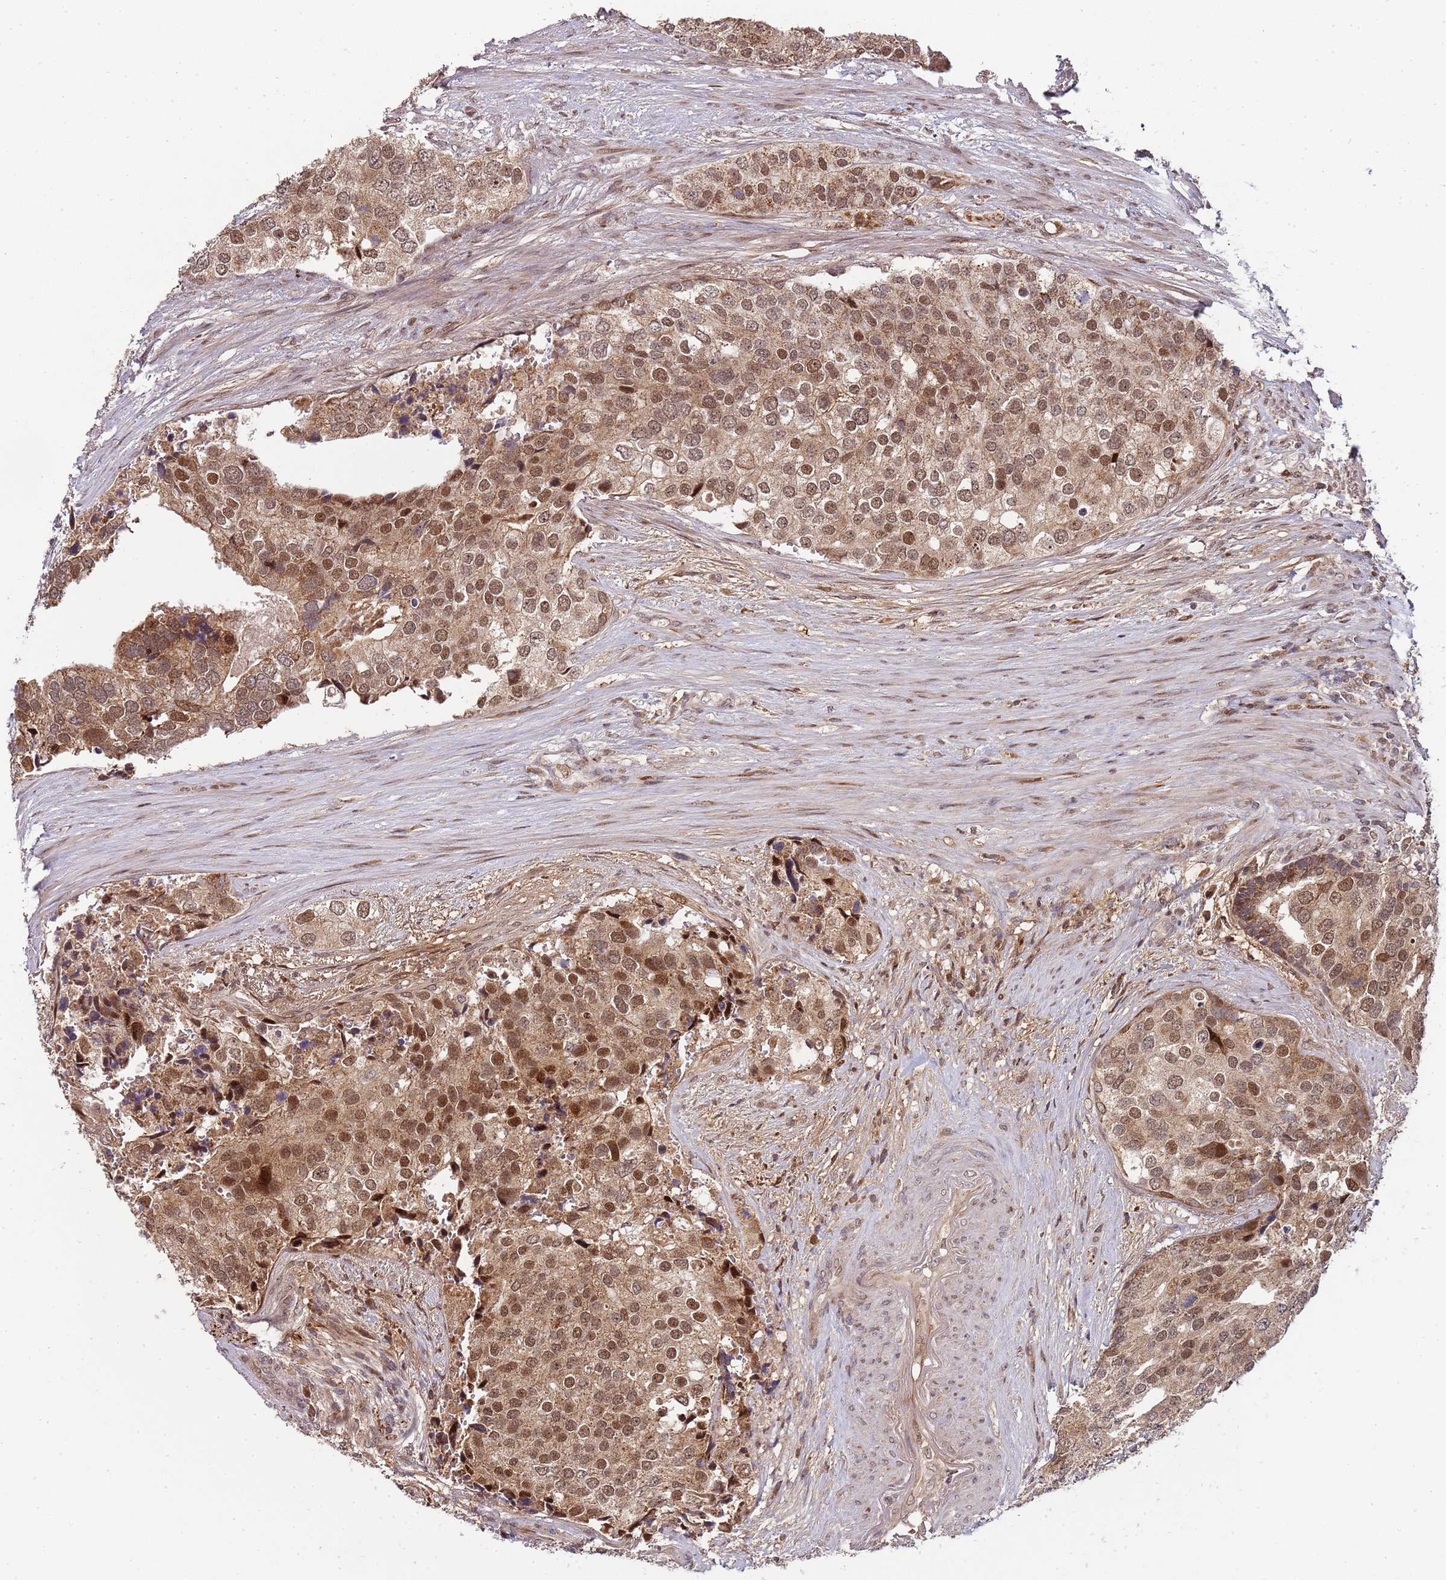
{"staining": {"intensity": "moderate", "quantity": ">75%", "location": "cytoplasmic/membranous,nuclear"}, "tissue": "prostate cancer", "cell_type": "Tumor cells", "image_type": "cancer", "snomed": [{"axis": "morphology", "description": "Adenocarcinoma, High grade"}, {"axis": "topography", "description": "Prostate"}], "caption": "Protein expression analysis of prostate cancer reveals moderate cytoplasmic/membranous and nuclear staining in approximately >75% of tumor cells. The staining was performed using DAB (3,3'-diaminobenzidine), with brown indicating positive protein expression. Nuclei are stained blue with hematoxylin.", "gene": "EDC3", "patient": {"sex": "male", "age": 62}}